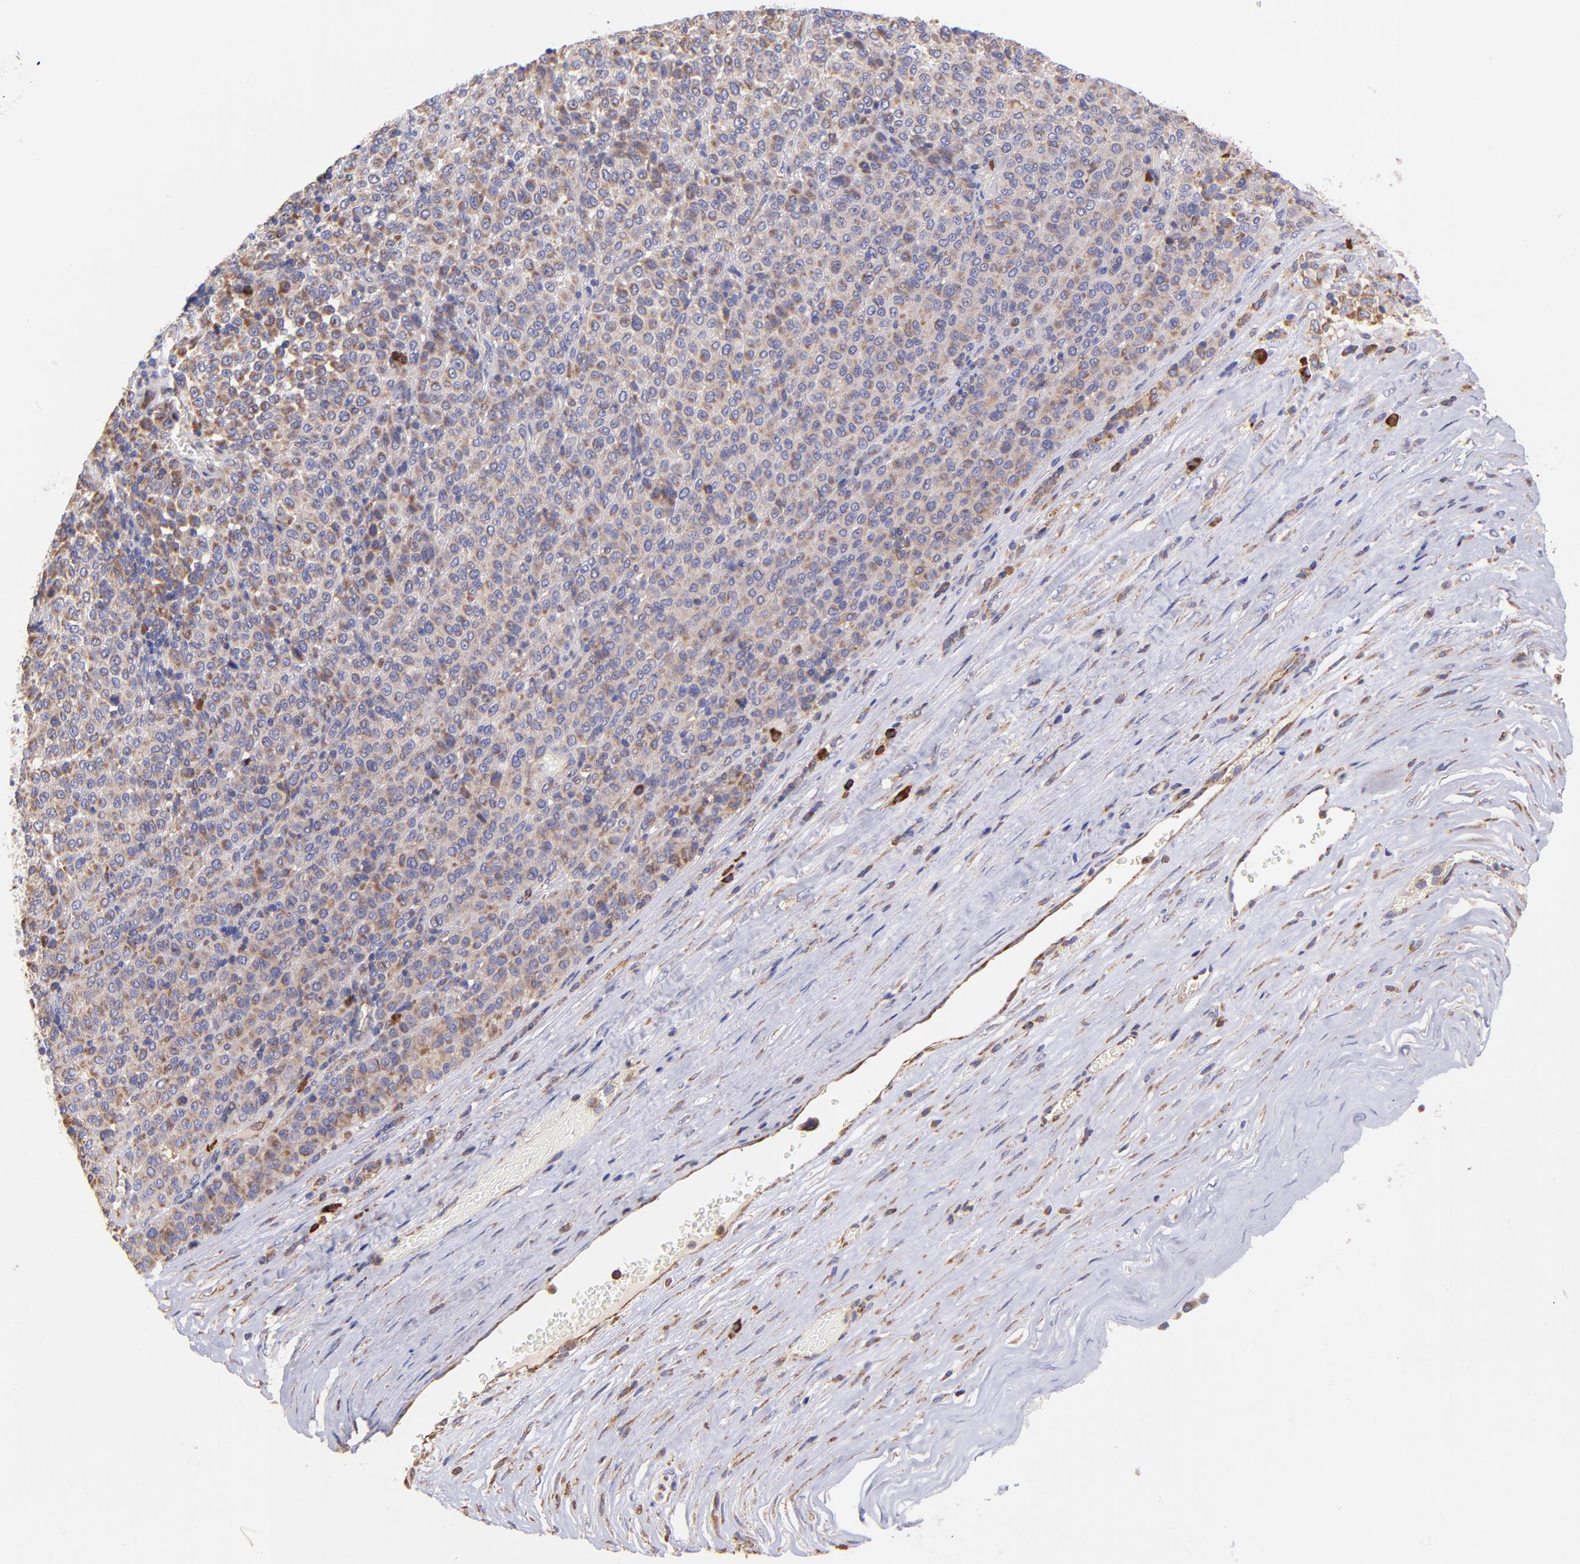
{"staining": {"intensity": "weak", "quantity": ">75%", "location": "cytoplasmic/membranous"}, "tissue": "melanoma", "cell_type": "Tumor cells", "image_type": "cancer", "snomed": [{"axis": "morphology", "description": "Malignant melanoma, Metastatic site"}, {"axis": "topography", "description": "Pancreas"}], "caption": "Melanoma tissue demonstrates weak cytoplasmic/membranous staining in about >75% of tumor cells Using DAB (3,3'-diaminobenzidine) (brown) and hematoxylin (blue) stains, captured at high magnification using brightfield microscopy.", "gene": "PREX1", "patient": {"sex": "female", "age": 30}}